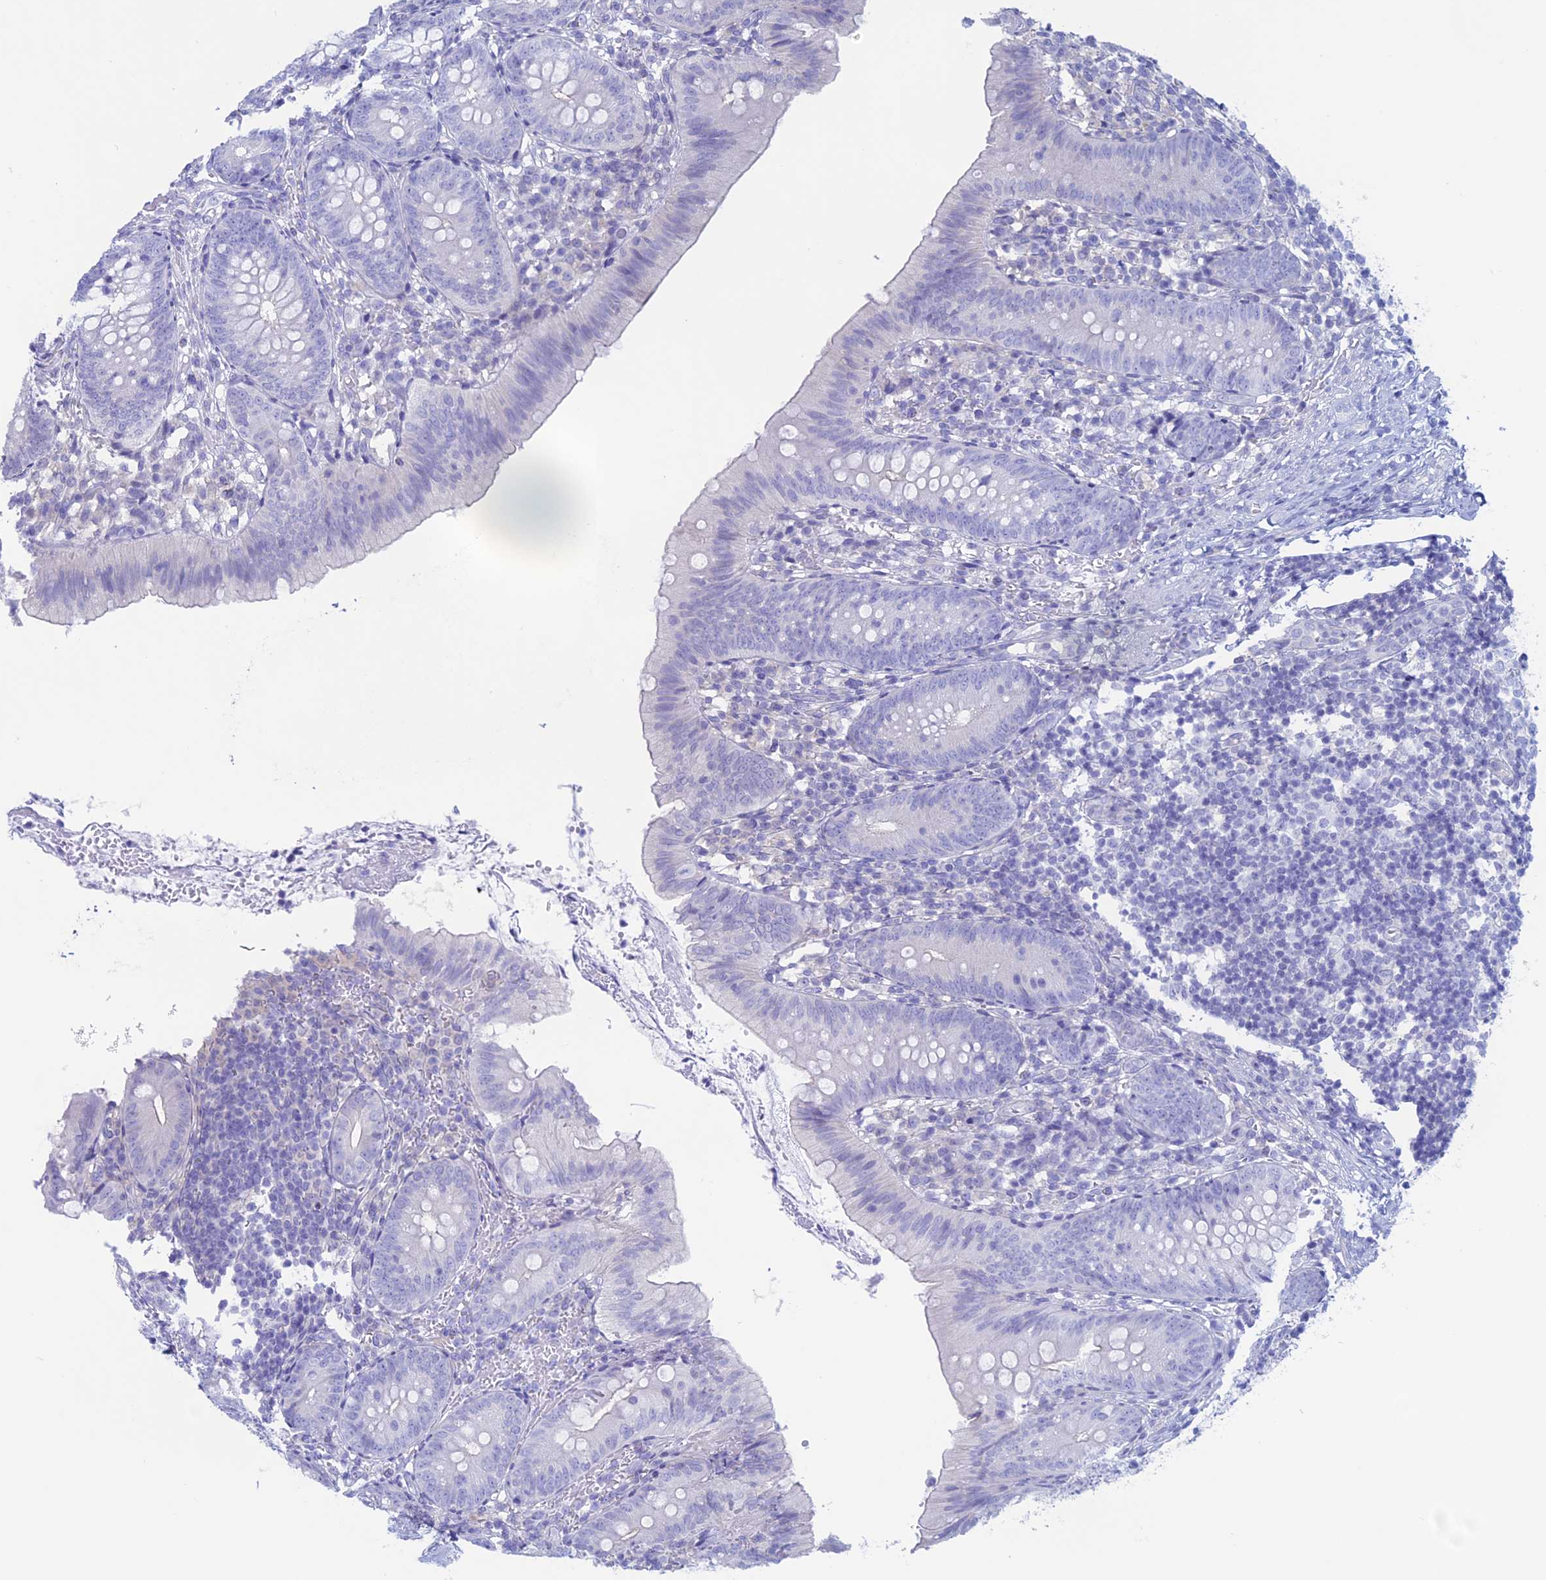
{"staining": {"intensity": "negative", "quantity": "none", "location": "none"}, "tissue": "appendix", "cell_type": "Glandular cells", "image_type": "normal", "snomed": [{"axis": "morphology", "description": "Normal tissue, NOS"}, {"axis": "topography", "description": "Appendix"}], "caption": "Immunohistochemistry (IHC) of unremarkable human appendix reveals no staining in glandular cells. (DAB IHC visualized using brightfield microscopy, high magnification).", "gene": "RP1", "patient": {"sex": "male", "age": 1}}